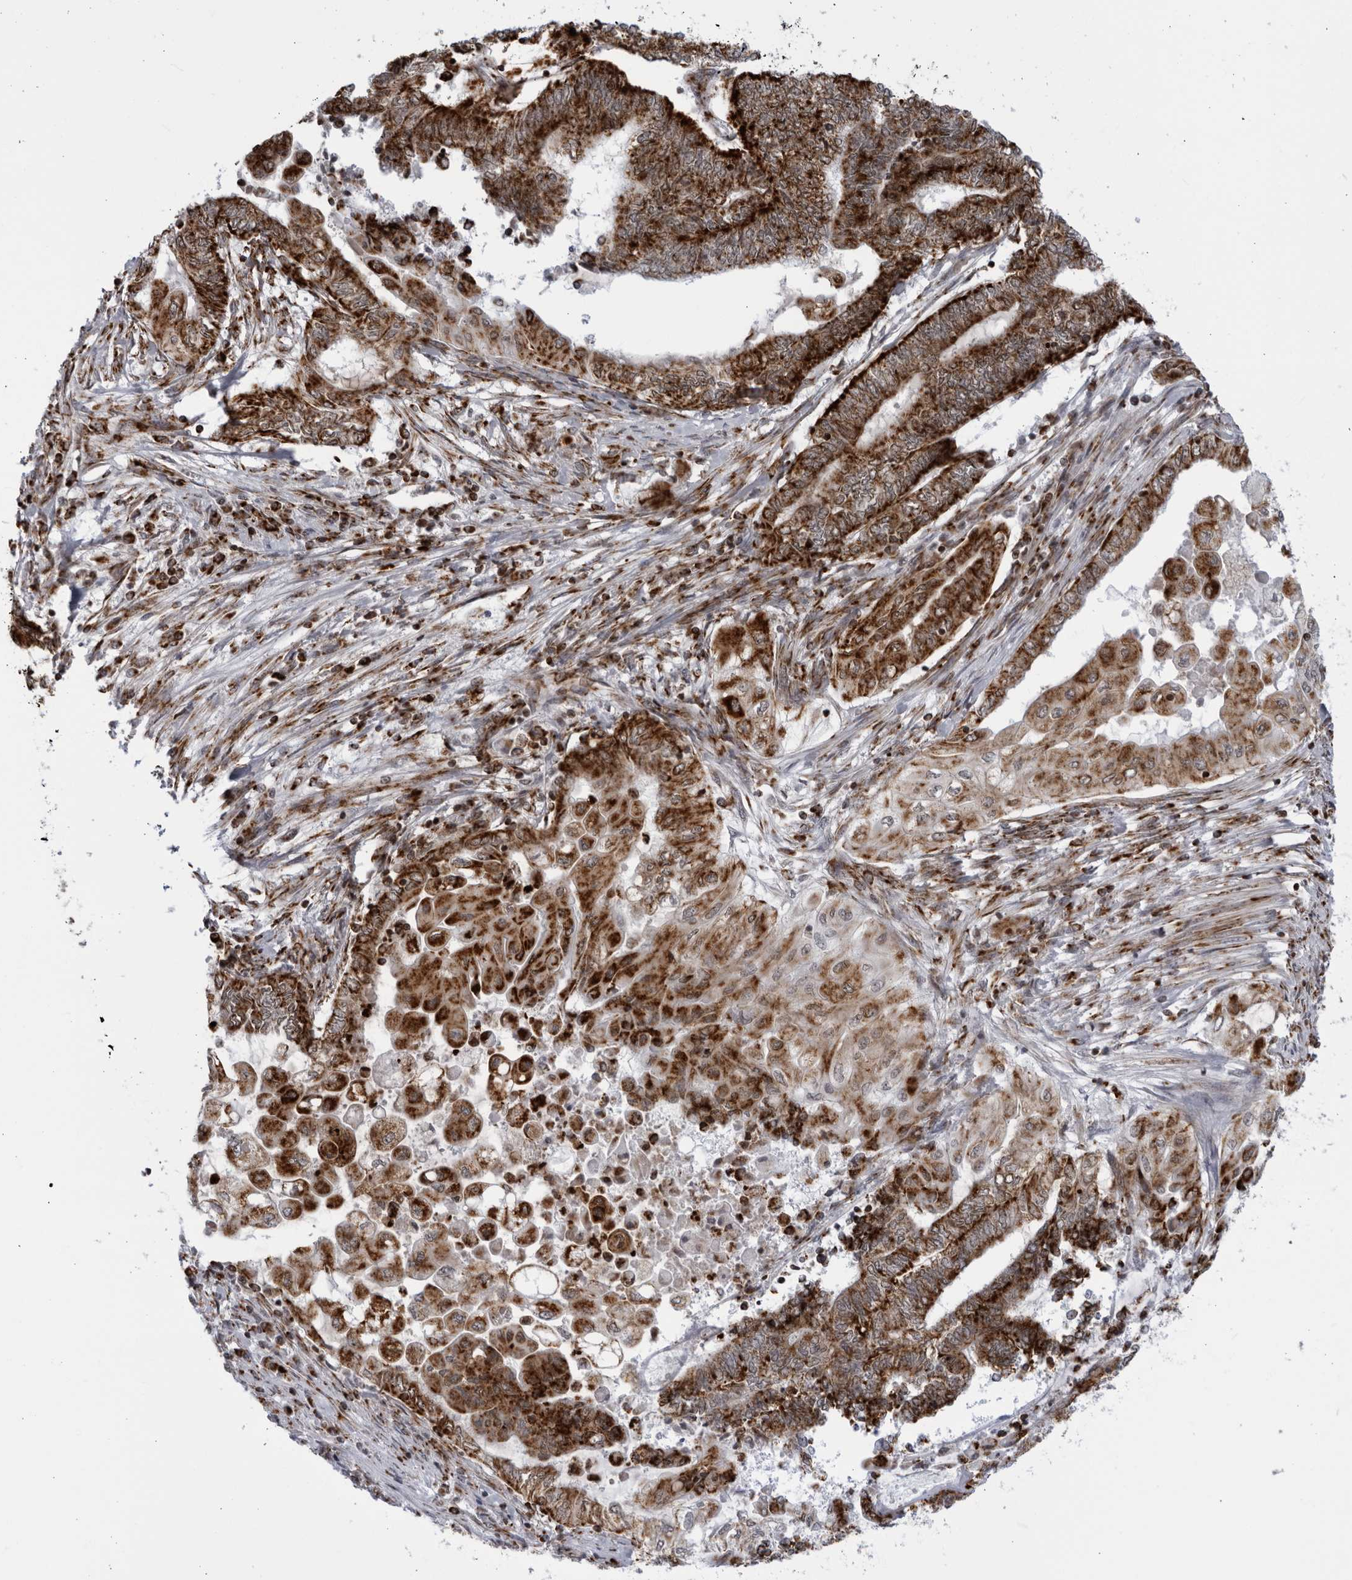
{"staining": {"intensity": "strong", "quantity": ">75%", "location": "cytoplasmic/membranous"}, "tissue": "endometrial cancer", "cell_type": "Tumor cells", "image_type": "cancer", "snomed": [{"axis": "morphology", "description": "Adenocarcinoma, NOS"}, {"axis": "topography", "description": "Uterus"}, {"axis": "topography", "description": "Endometrium"}], "caption": "Human adenocarcinoma (endometrial) stained with a brown dye exhibits strong cytoplasmic/membranous positive positivity in approximately >75% of tumor cells.", "gene": "RBM34", "patient": {"sex": "female", "age": 70}}